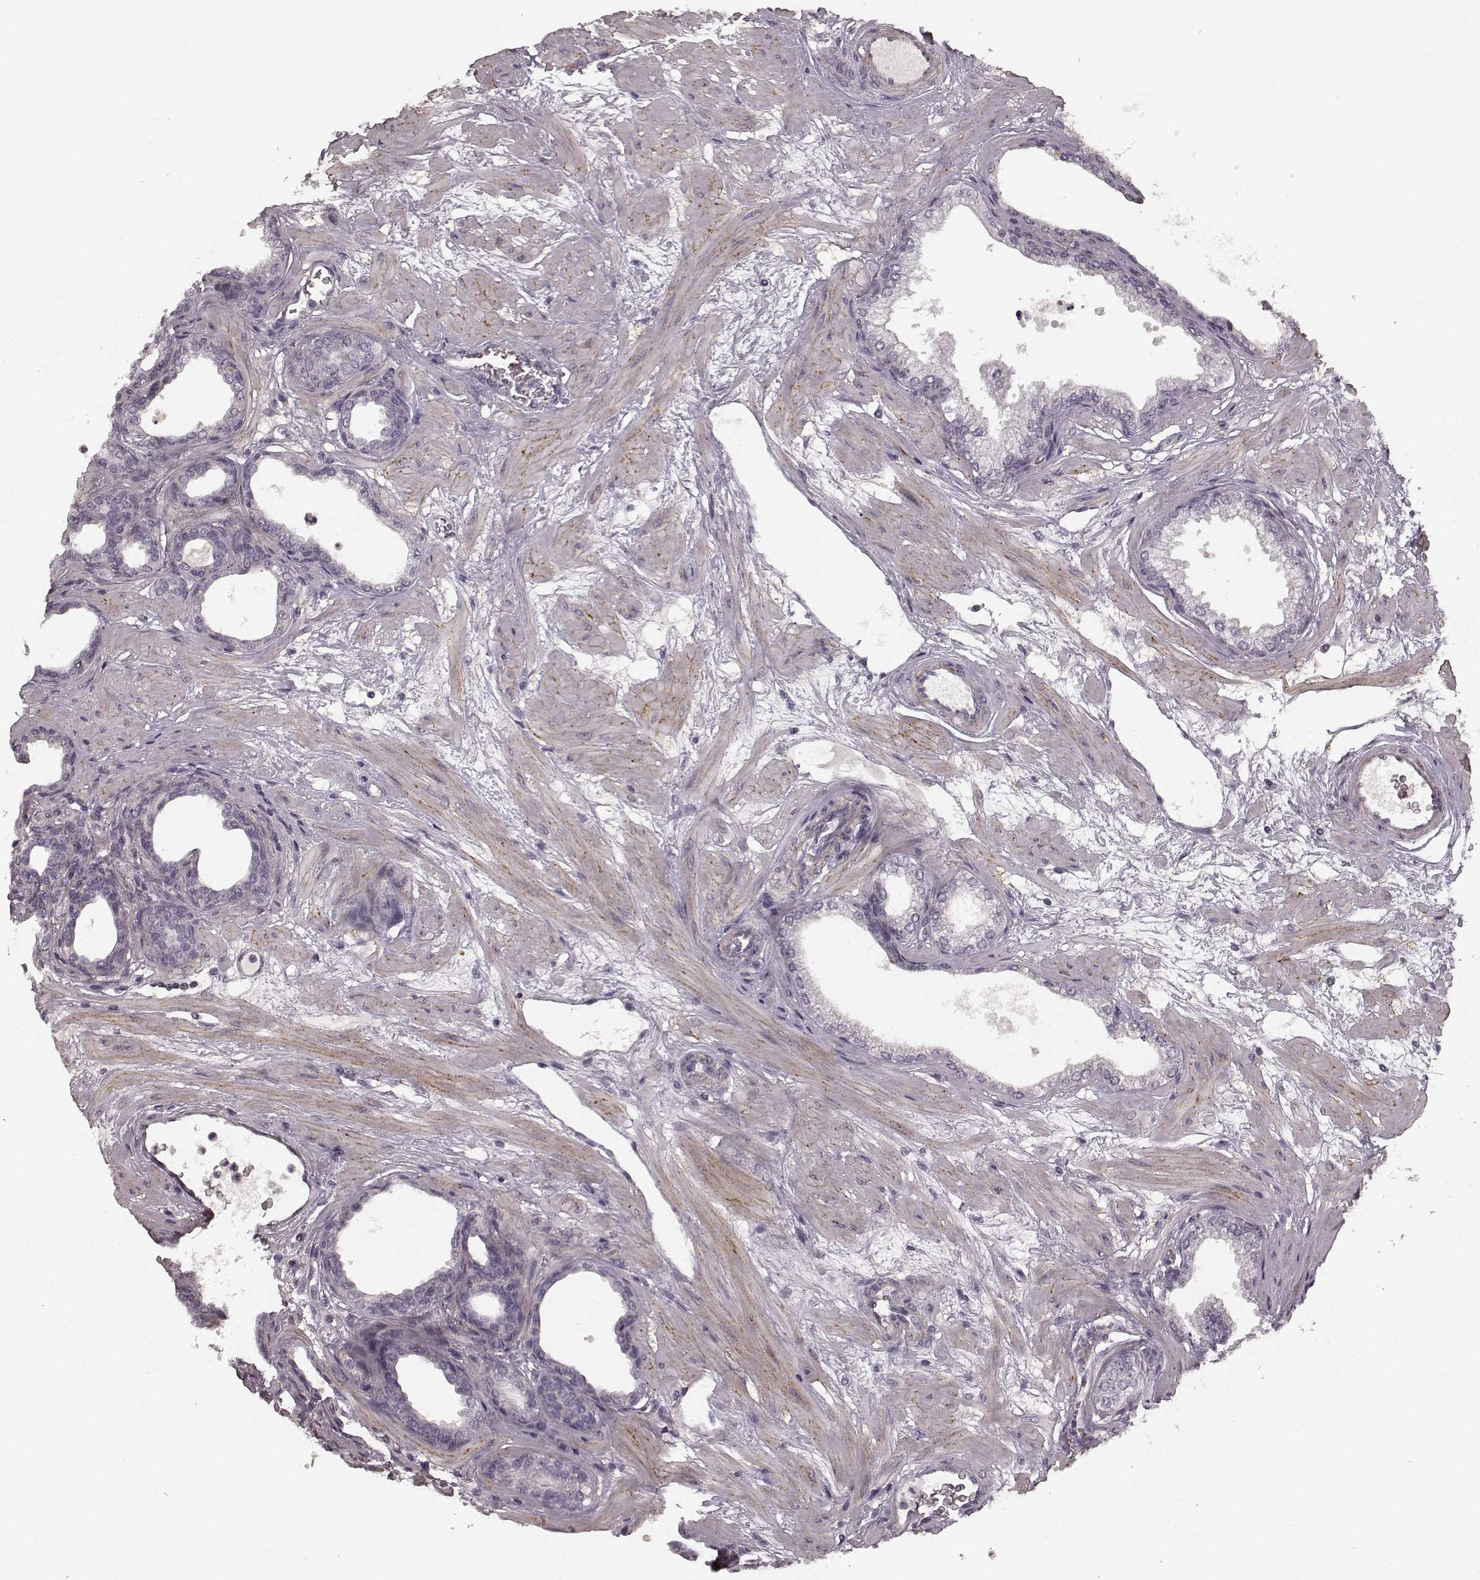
{"staining": {"intensity": "negative", "quantity": "none", "location": "none"}, "tissue": "prostate", "cell_type": "Glandular cells", "image_type": "normal", "snomed": [{"axis": "morphology", "description": "Normal tissue, NOS"}, {"axis": "topography", "description": "Prostate"}], "caption": "Prostate stained for a protein using IHC shows no staining glandular cells.", "gene": "PRKCE", "patient": {"sex": "male", "age": 37}}